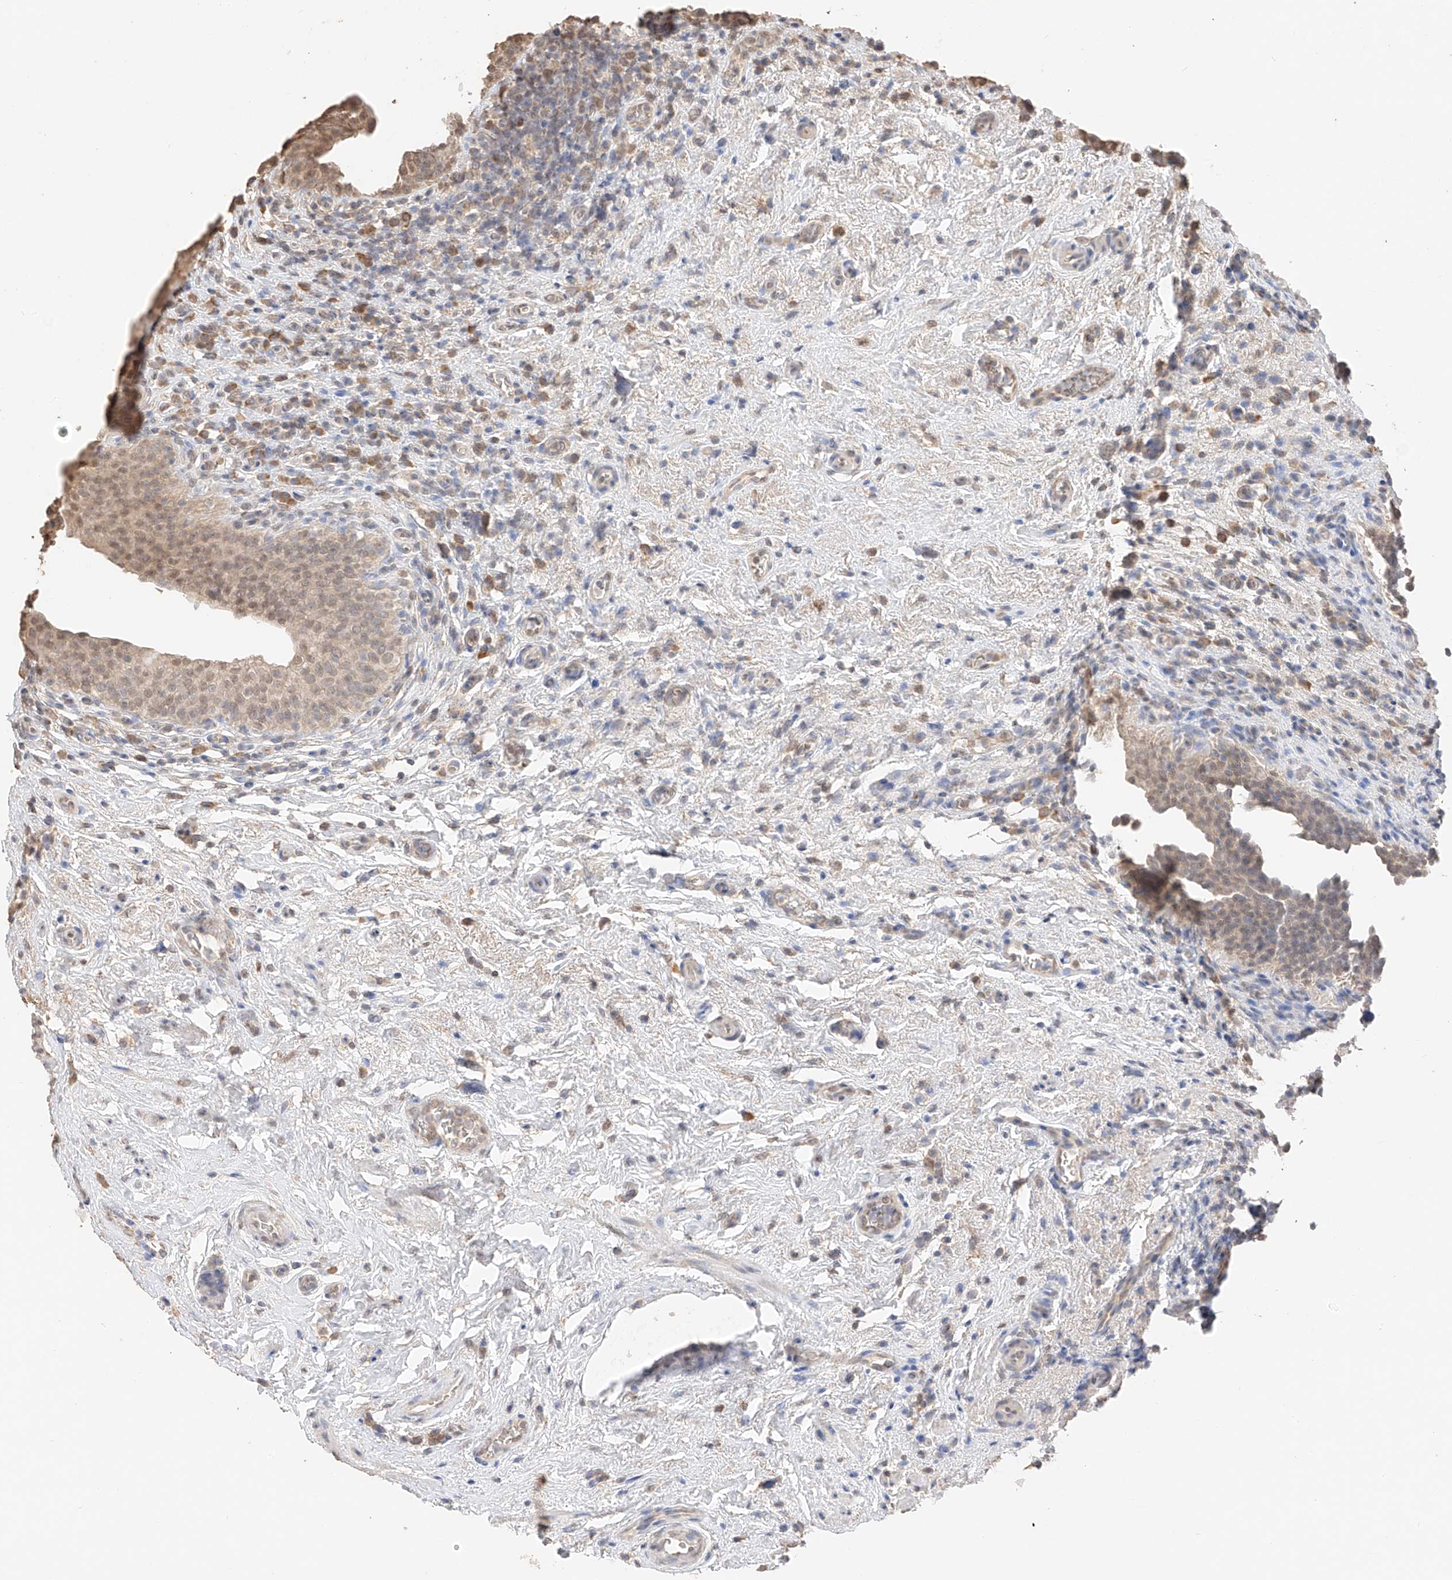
{"staining": {"intensity": "moderate", "quantity": ">75%", "location": "cytoplasmic/membranous,nuclear"}, "tissue": "urinary bladder", "cell_type": "Urothelial cells", "image_type": "normal", "snomed": [{"axis": "morphology", "description": "Normal tissue, NOS"}, {"axis": "topography", "description": "Urinary bladder"}], "caption": "Brown immunohistochemical staining in benign urinary bladder displays moderate cytoplasmic/membranous,nuclear expression in approximately >75% of urothelial cells.", "gene": "IL22RA2", "patient": {"sex": "male", "age": 83}}